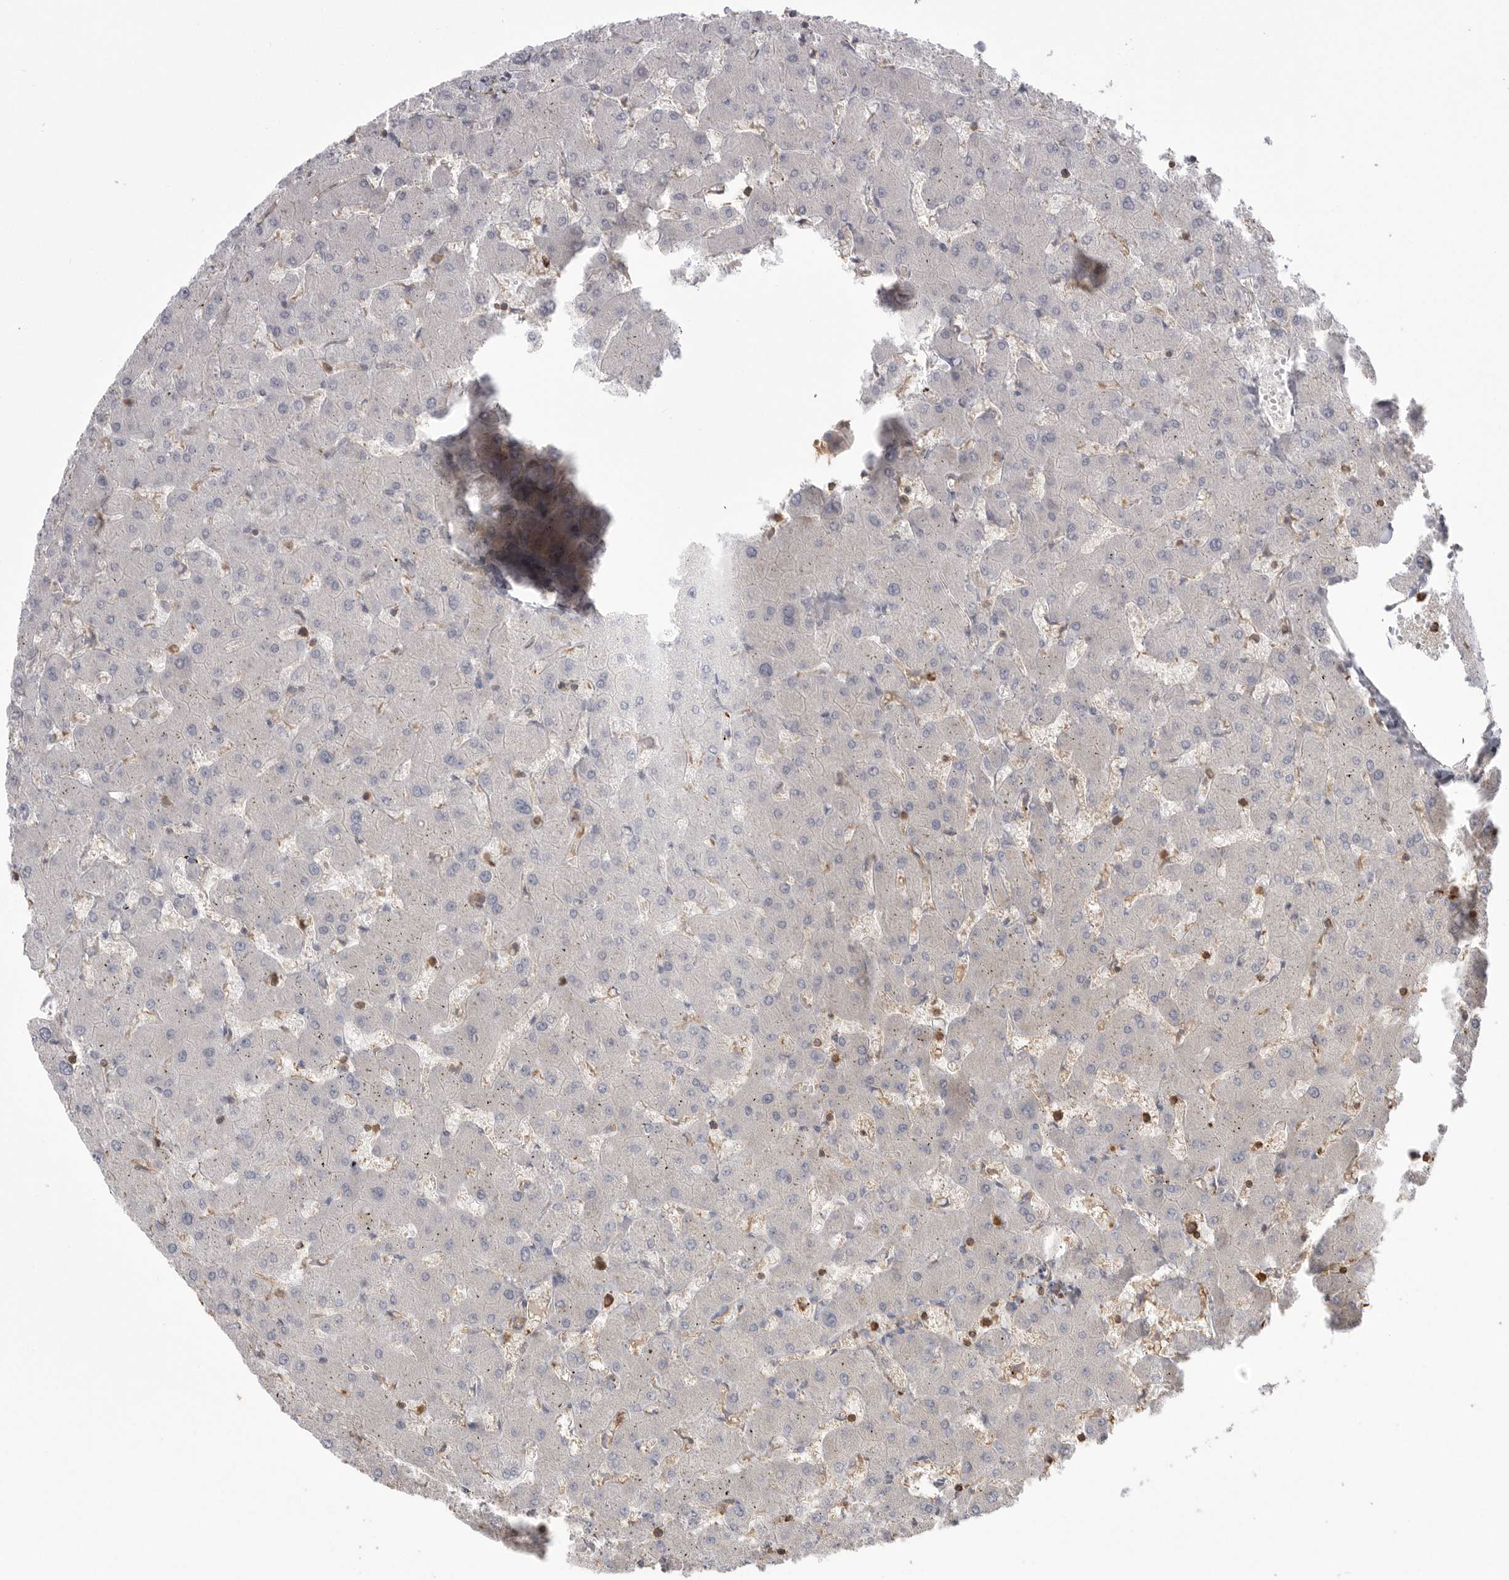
{"staining": {"intensity": "negative", "quantity": "none", "location": "none"}, "tissue": "liver", "cell_type": "Cholangiocytes", "image_type": "normal", "snomed": [{"axis": "morphology", "description": "Normal tissue, NOS"}, {"axis": "topography", "description": "Liver"}], "caption": "This is an IHC micrograph of normal human liver. There is no expression in cholangiocytes.", "gene": "TOP2A", "patient": {"sex": "female", "age": 63}}